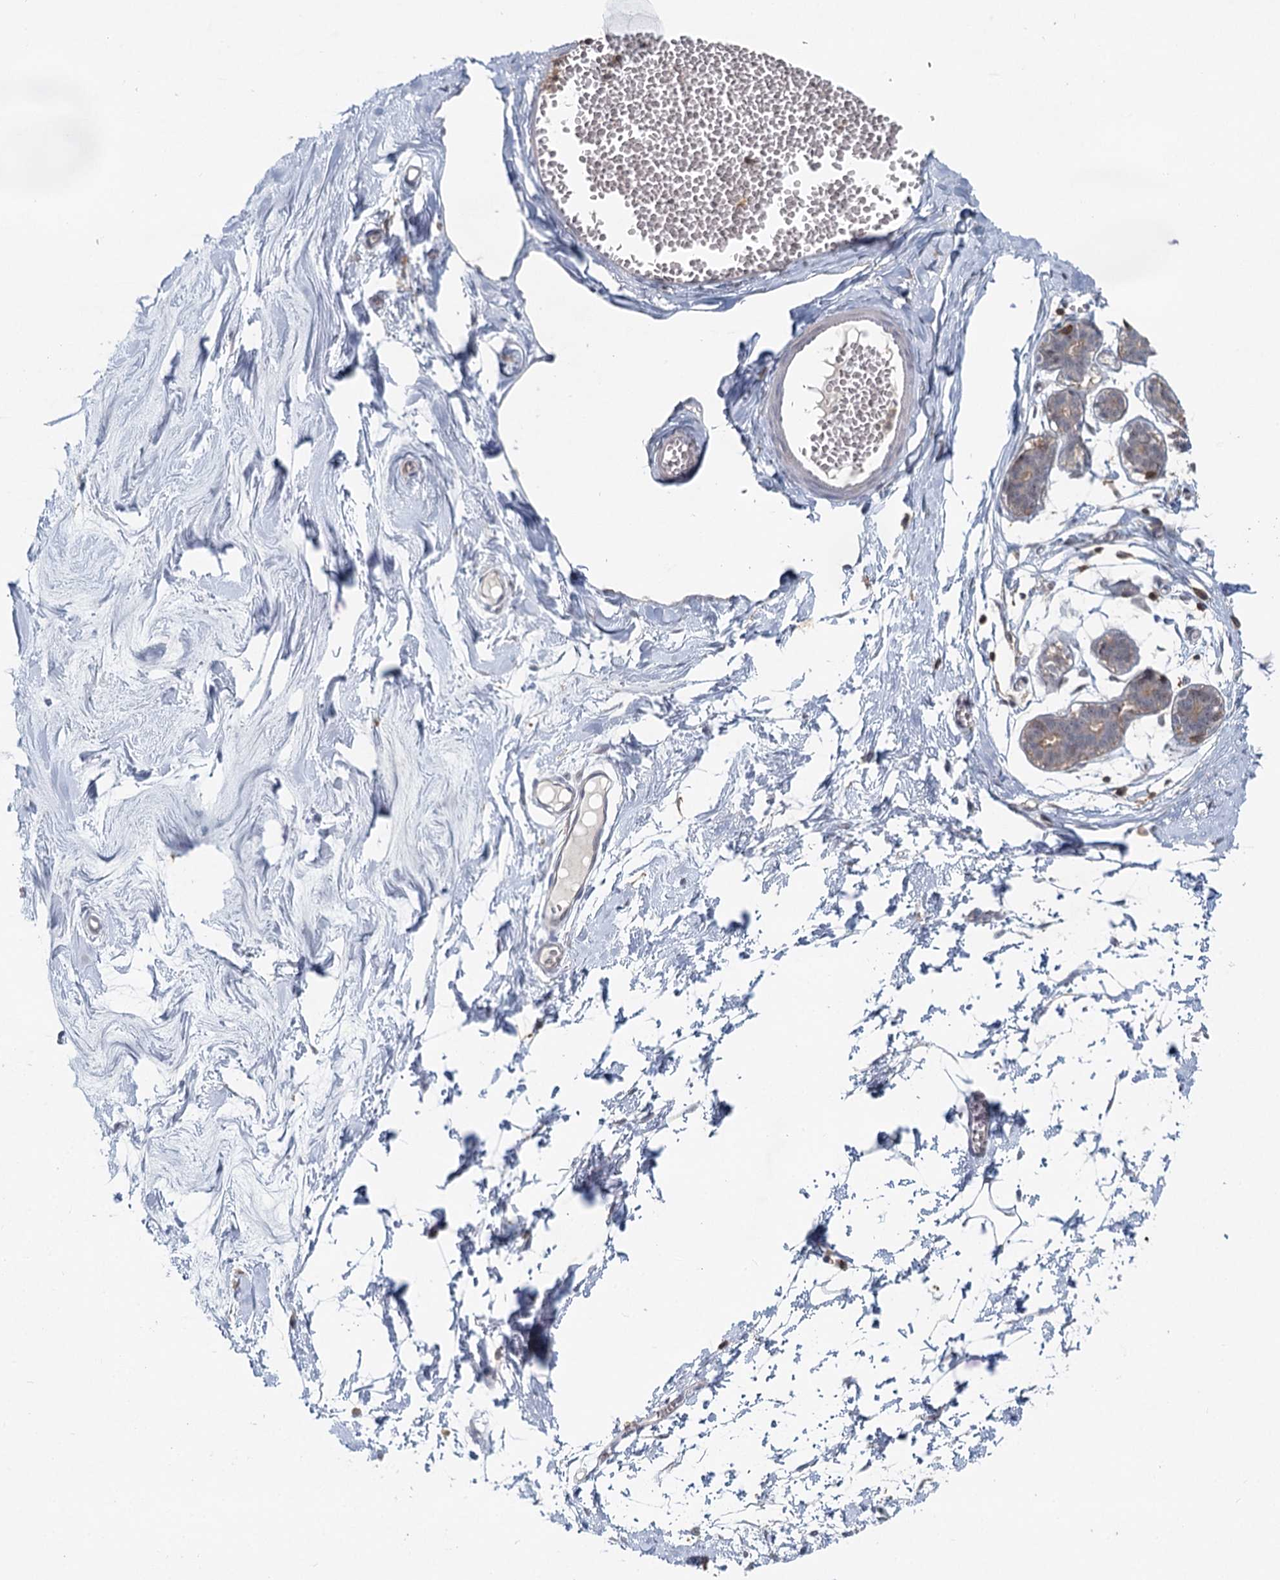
{"staining": {"intensity": "negative", "quantity": "none", "location": "none"}, "tissue": "breast", "cell_type": "Adipocytes", "image_type": "normal", "snomed": [{"axis": "morphology", "description": "Normal tissue, NOS"}, {"axis": "topography", "description": "Breast"}], "caption": "Immunohistochemistry (IHC) image of unremarkable breast stained for a protein (brown), which demonstrates no staining in adipocytes.", "gene": "CDC42SE2", "patient": {"sex": "female", "age": 27}}